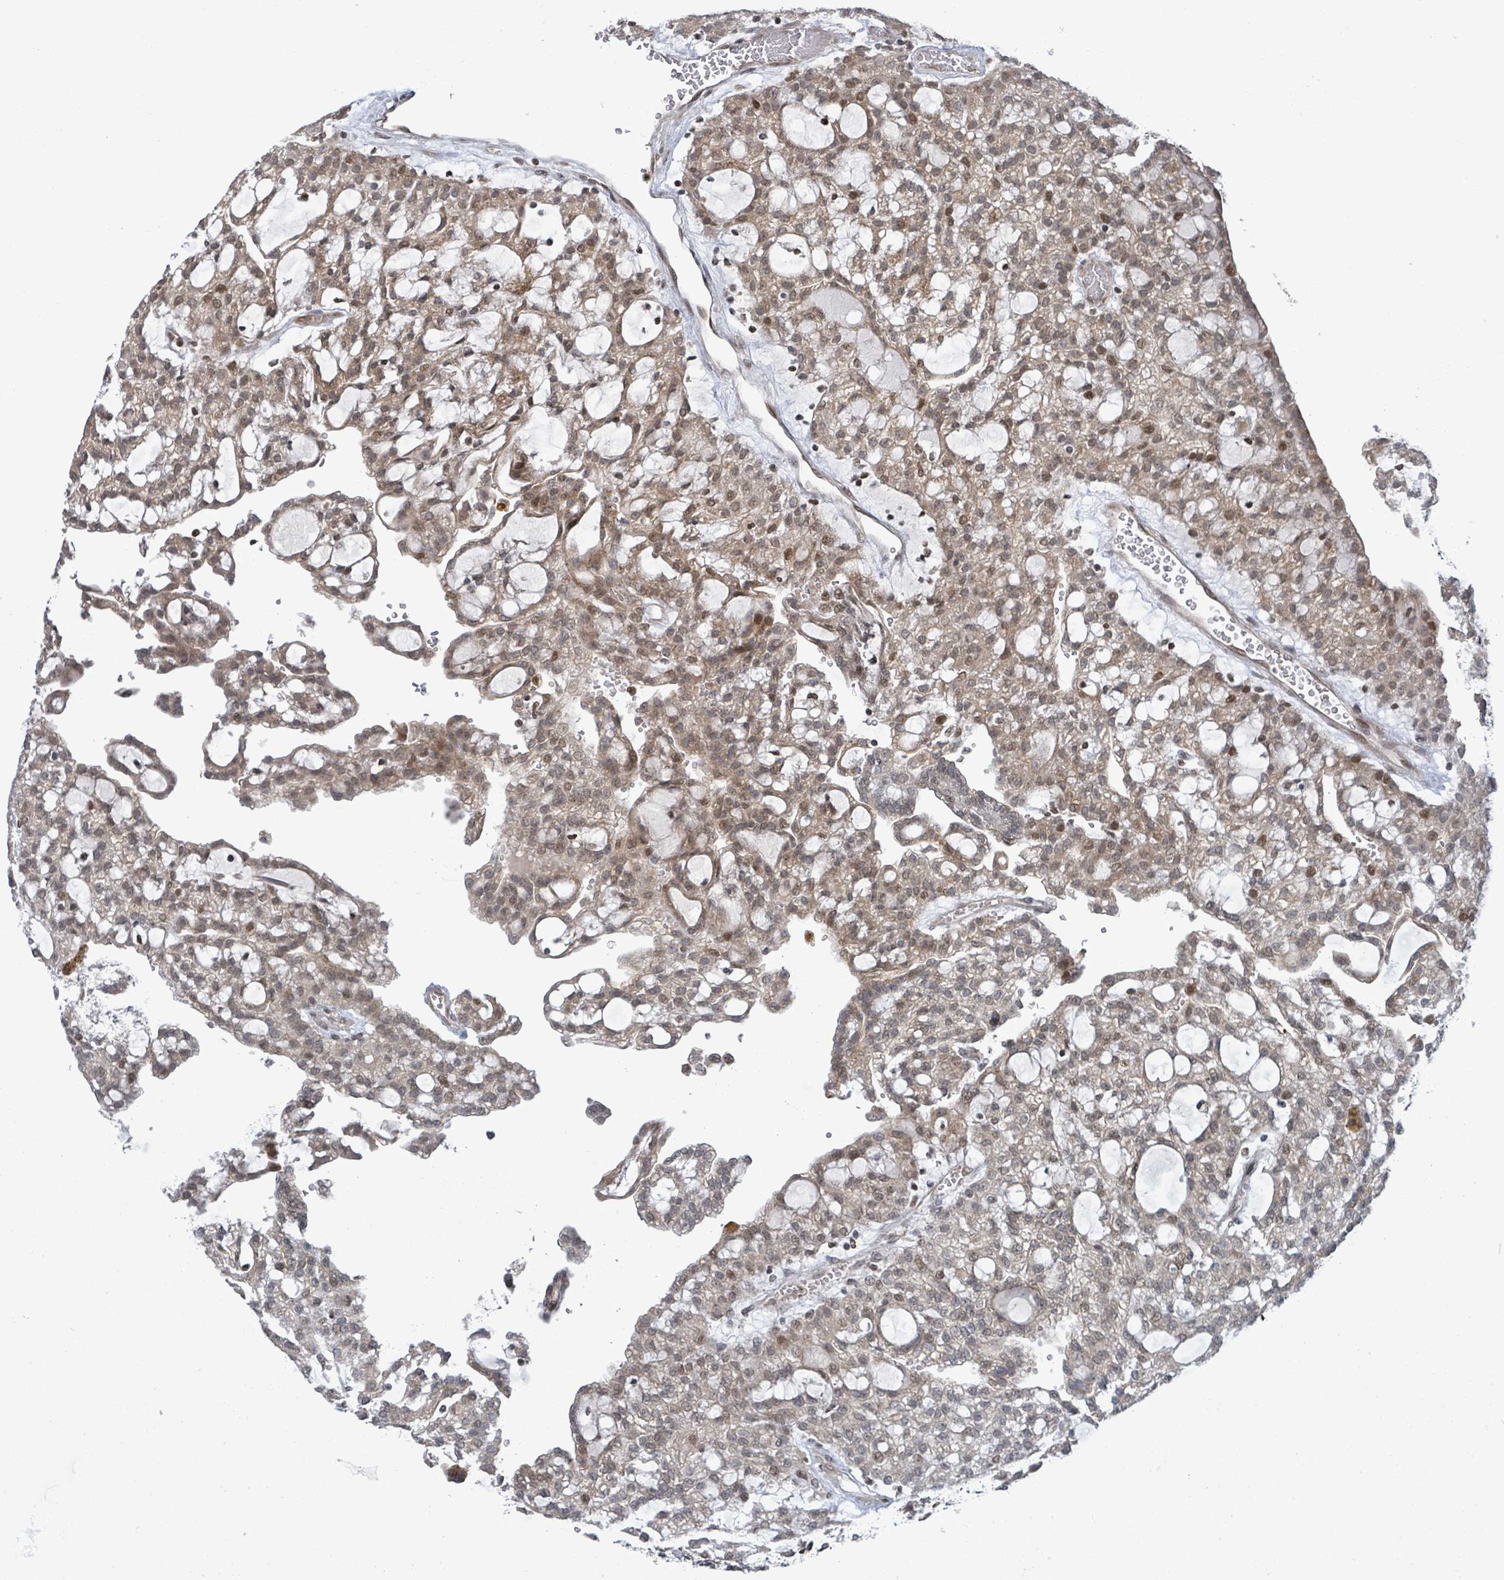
{"staining": {"intensity": "moderate", "quantity": "25%-75%", "location": "nuclear"}, "tissue": "renal cancer", "cell_type": "Tumor cells", "image_type": "cancer", "snomed": [{"axis": "morphology", "description": "Adenocarcinoma, NOS"}, {"axis": "topography", "description": "Kidney"}], "caption": "Renal cancer stained for a protein demonstrates moderate nuclear positivity in tumor cells. (Brightfield microscopy of DAB IHC at high magnification).", "gene": "SBF2", "patient": {"sex": "male", "age": 63}}